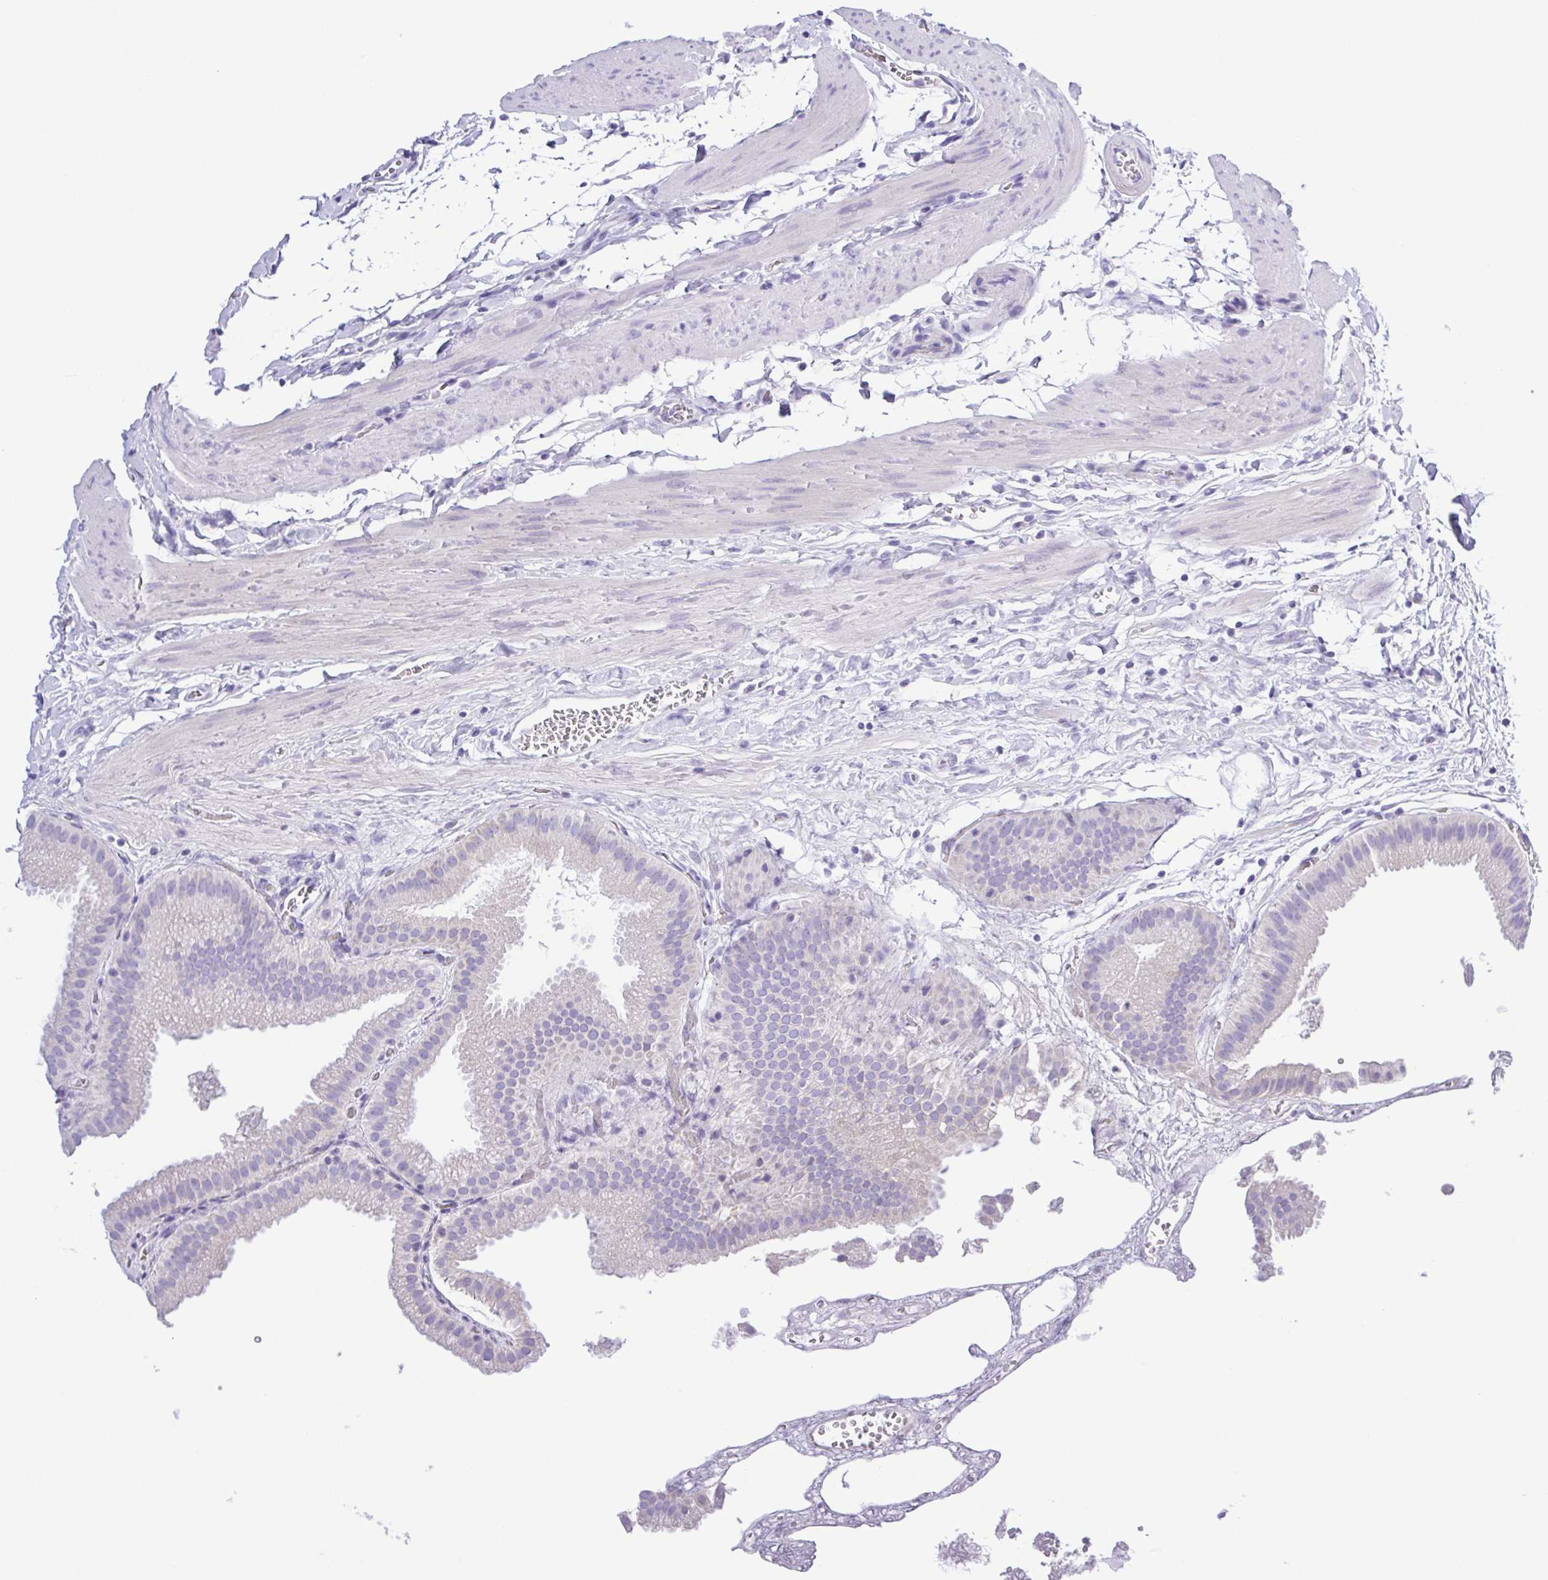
{"staining": {"intensity": "negative", "quantity": "none", "location": "none"}, "tissue": "gallbladder", "cell_type": "Glandular cells", "image_type": "normal", "snomed": [{"axis": "morphology", "description": "Normal tissue, NOS"}, {"axis": "topography", "description": "Gallbladder"}], "caption": "DAB (3,3'-diaminobenzidine) immunohistochemical staining of unremarkable human gallbladder displays no significant expression in glandular cells. Nuclei are stained in blue.", "gene": "CD72", "patient": {"sex": "female", "age": 63}}